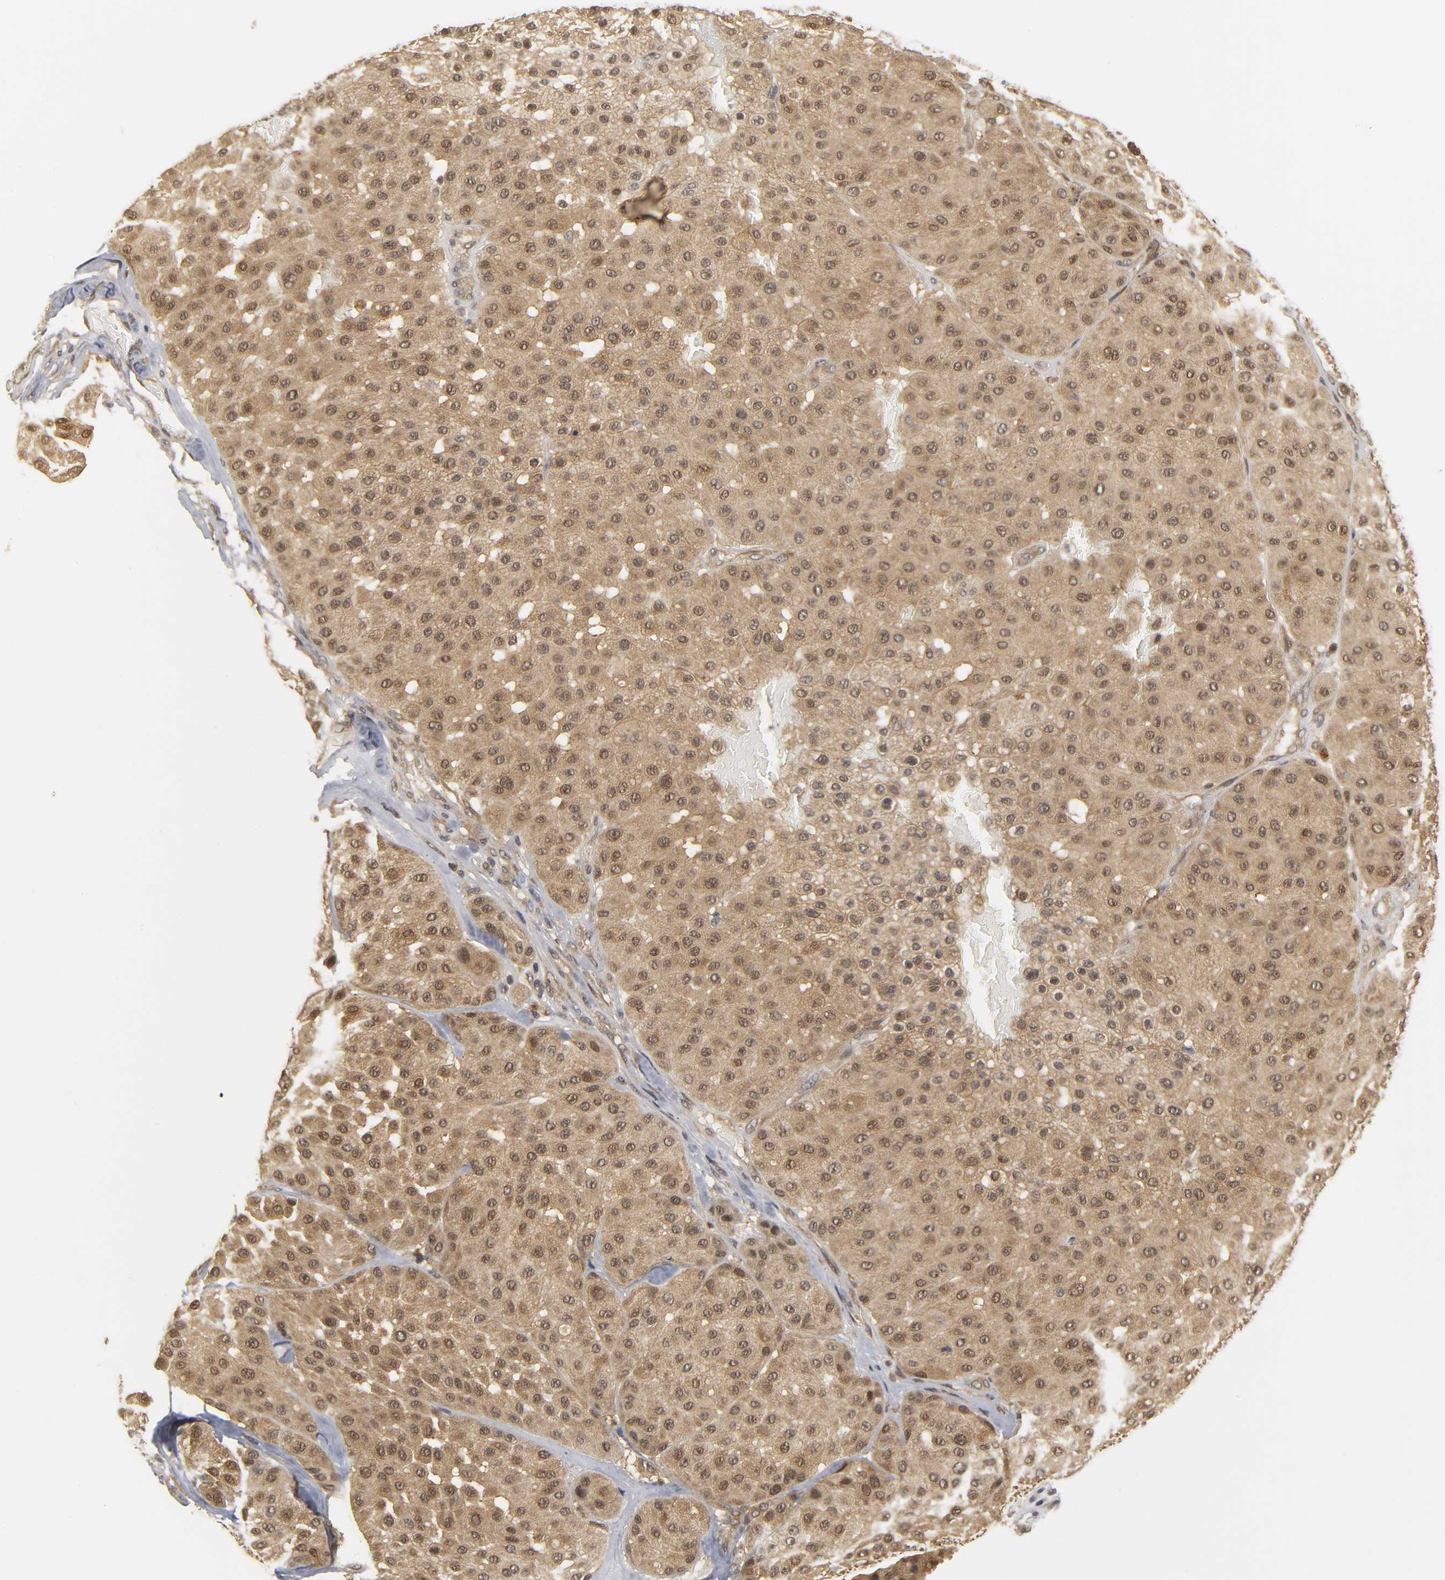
{"staining": {"intensity": "moderate", "quantity": ">75%", "location": "cytoplasmic/membranous,nuclear"}, "tissue": "melanoma", "cell_type": "Tumor cells", "image_type": "cancer", "snomed": [{"axis": "morphology", "description": "Normal tissue, NOS"}, {"axis": "morphology", "description": "Malignant melanoma, Metastatic site"}, {"axis": "topography", "description": "Skin"}], "caption": "Melanoma stained with immunohistochemistry (IHC) shows moderate cytoplasmic/membranous and nuclear staining in about >75% of tumor cells.", "gene": "PARK7", "patient": {"sex": "male", "age": 41}}